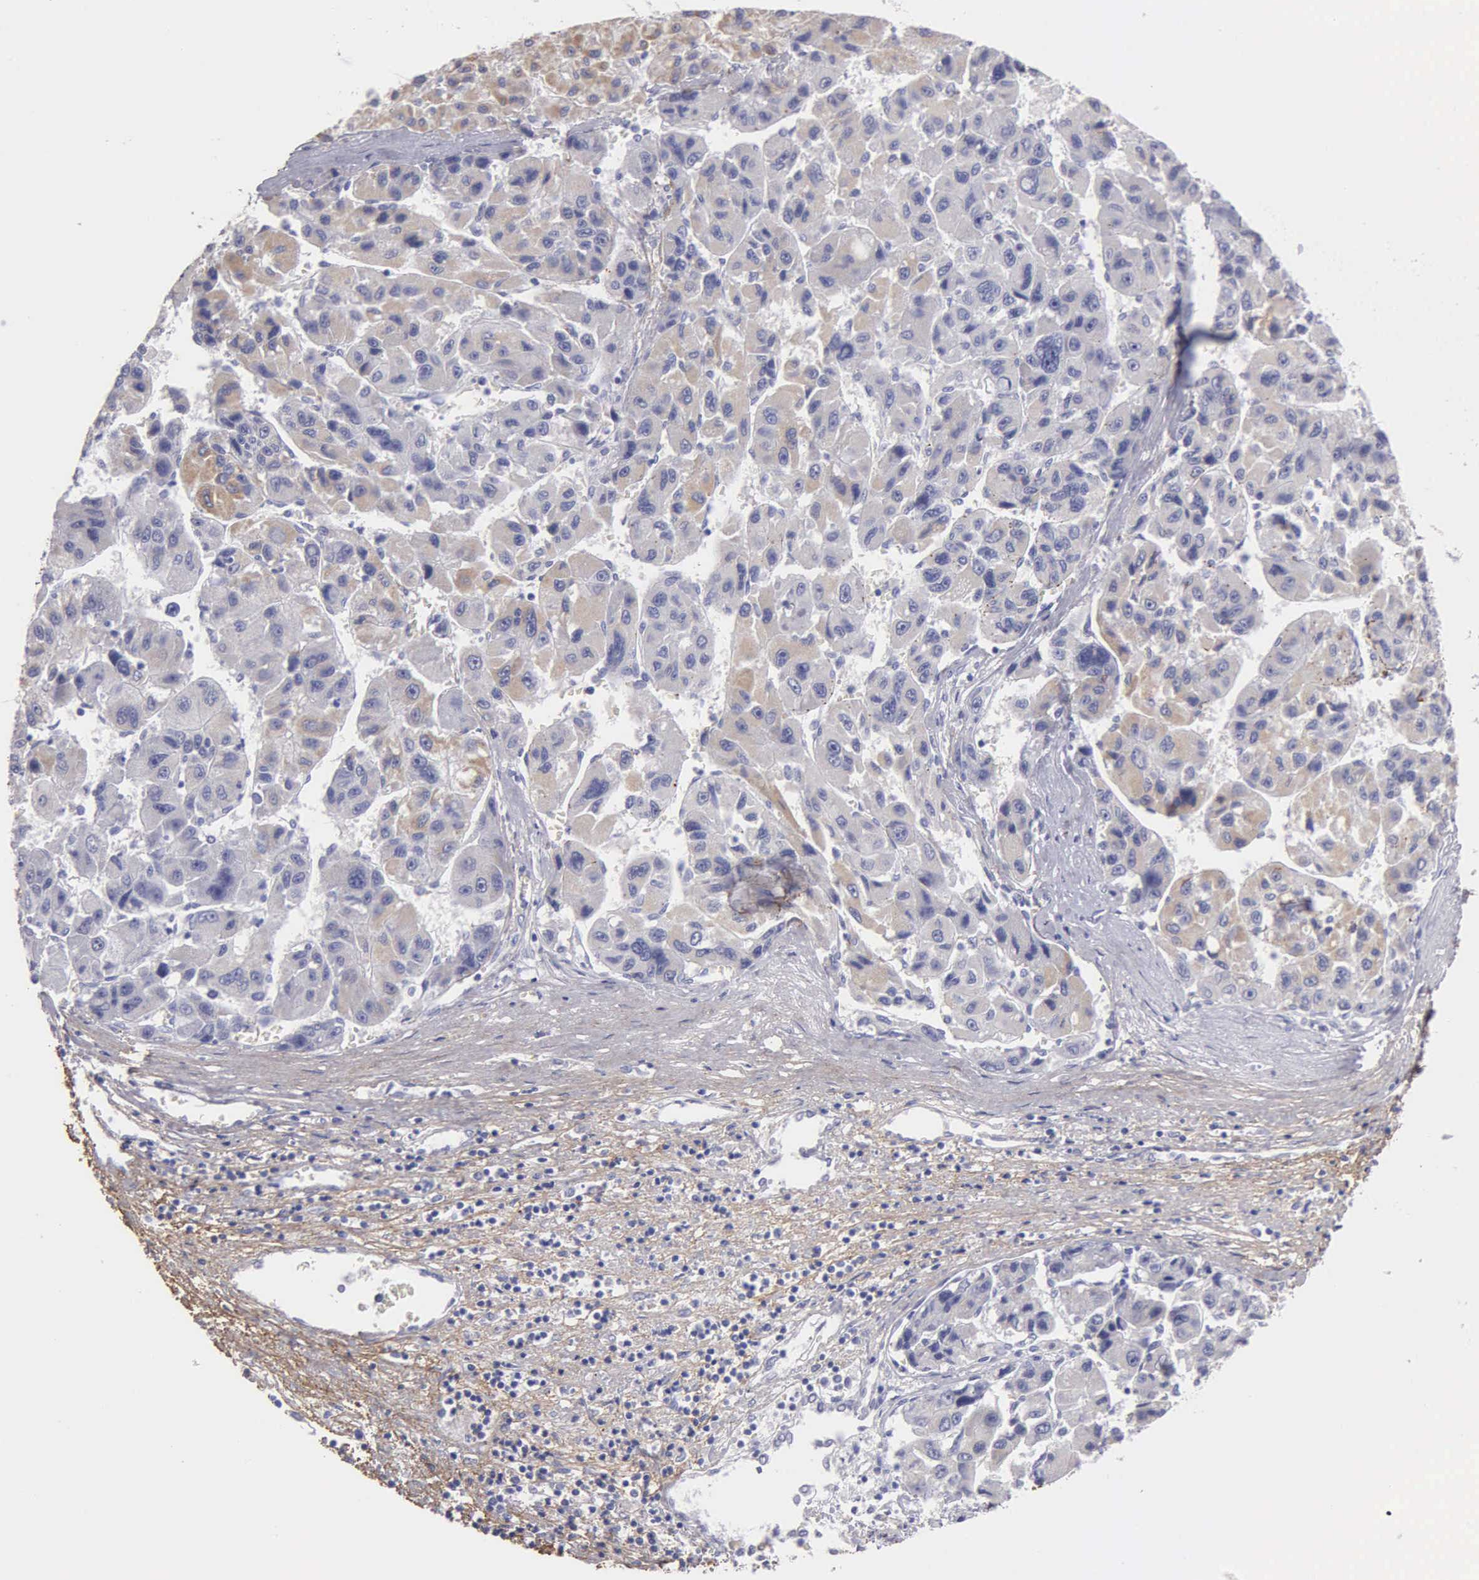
{"staining": {"intensity": "negative", "quantity": "none", "location": "none"}, "tissue": "liver cancer", "cell_type": "Tumor cells", "image_type": "cancer", "snomed": [{"axis": "morphology", "description": "Carcinoma, Hepatocellular, NOS"}, {"axis": "topography", "description": "Liver"}], "caption": "Liver cancer (hepatocellular carcinoma) was stained to show a protein in brown. There is no significant positivity in tumor cells.", "gene": "FBLN5", "patient": {"sex": "male", "age": 64}}